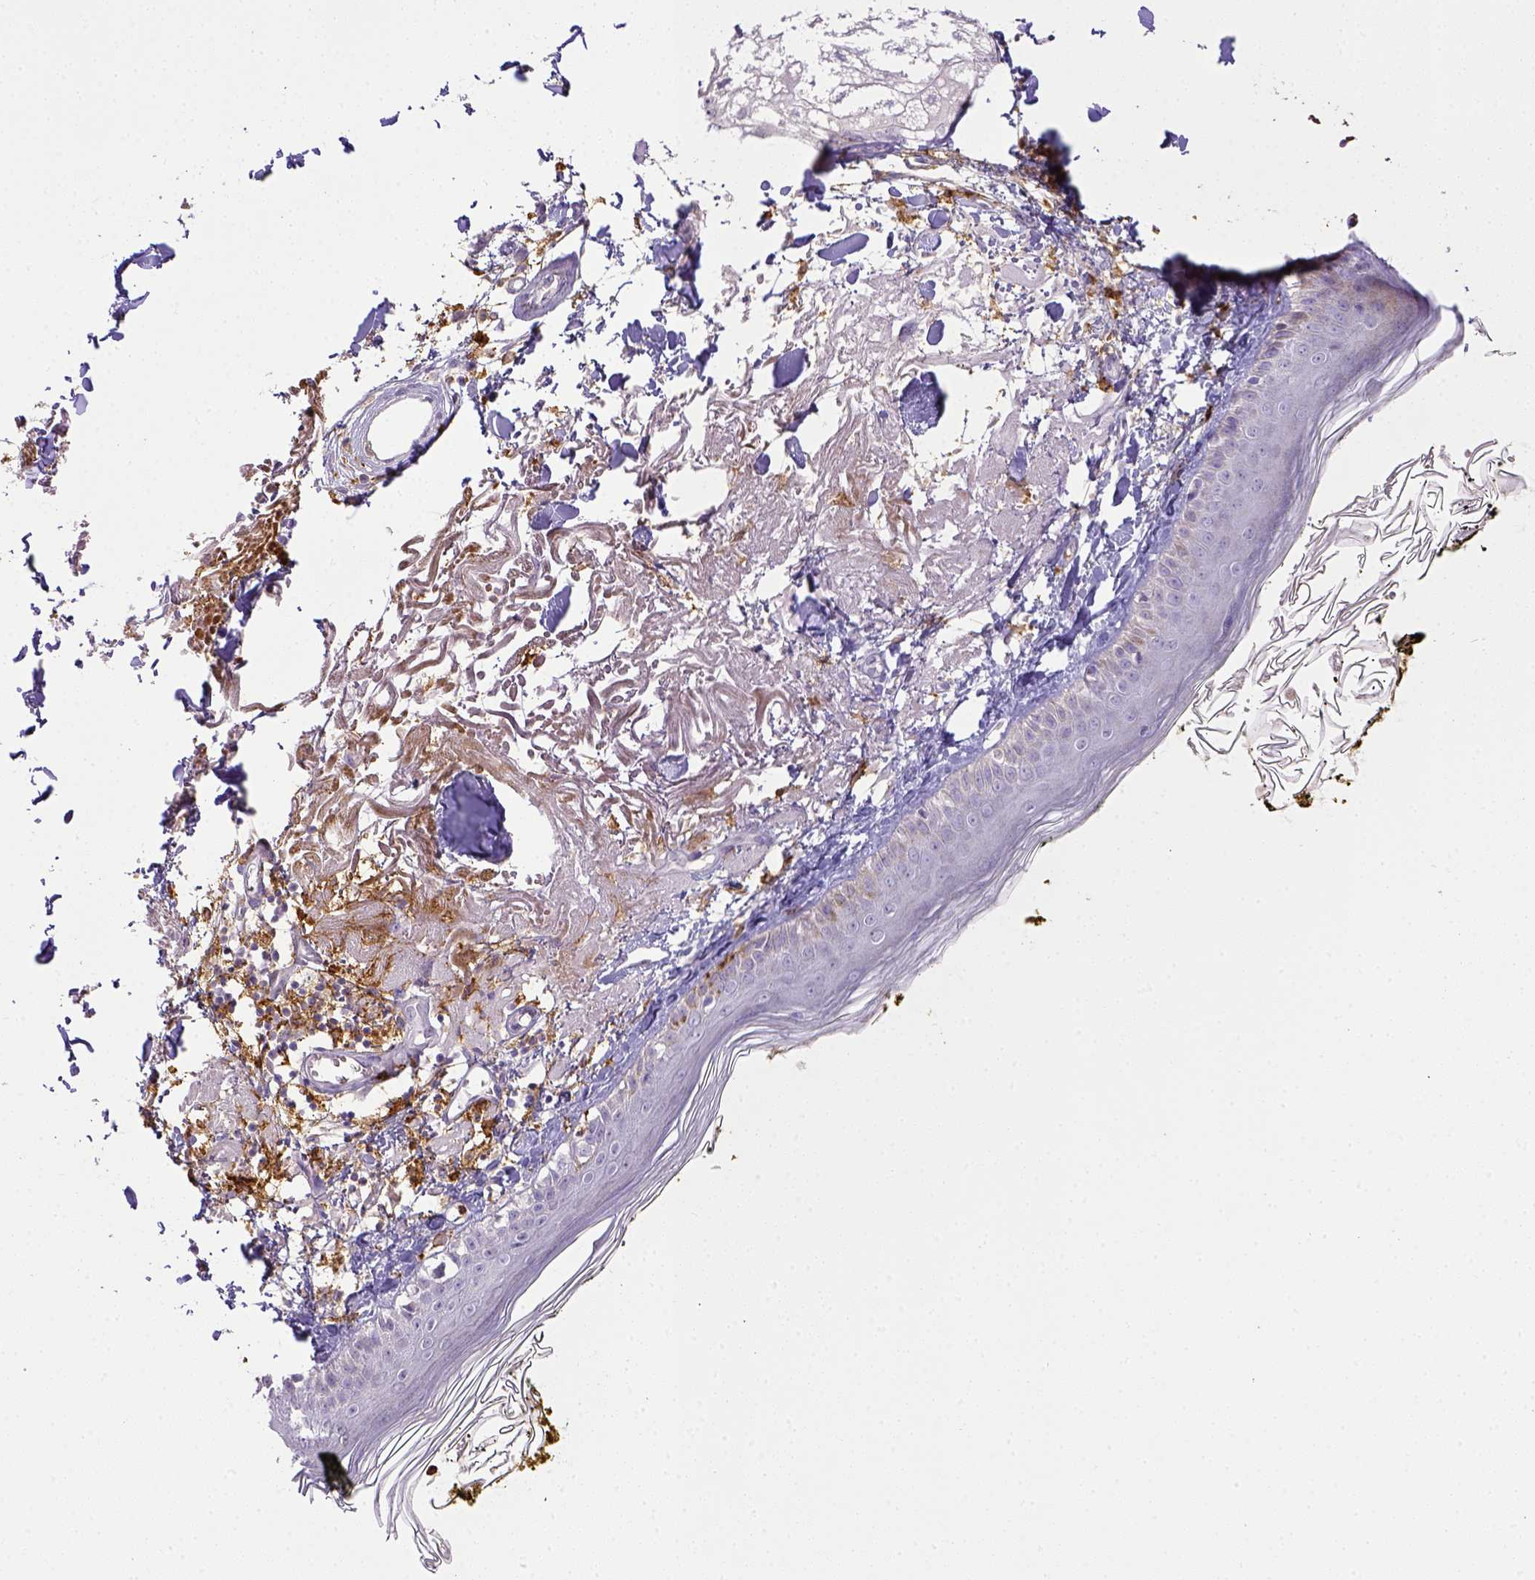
{"staining": {"intensity": "negative", "quantity": "none", "location": "none"}, "tissue": "skin", "cell_type": "Fibroblasts", "image_type": "normal", "snomed": [{"axis": "morphology", "description": "Normal tissue, NOS"}, {"axis": "topography", "description": "Skin"}], "caption": "Benign skin was stained to show a protein in brown. There is no significant positivity in fibroblasts. The staining is performed using DAB (3,3'-diaminobenzidine) brown chromogen with nuclei counter-stained in using hematoxylin.", "gene": "ITGAM", "patient": {"sex": "male", "age": 76}}